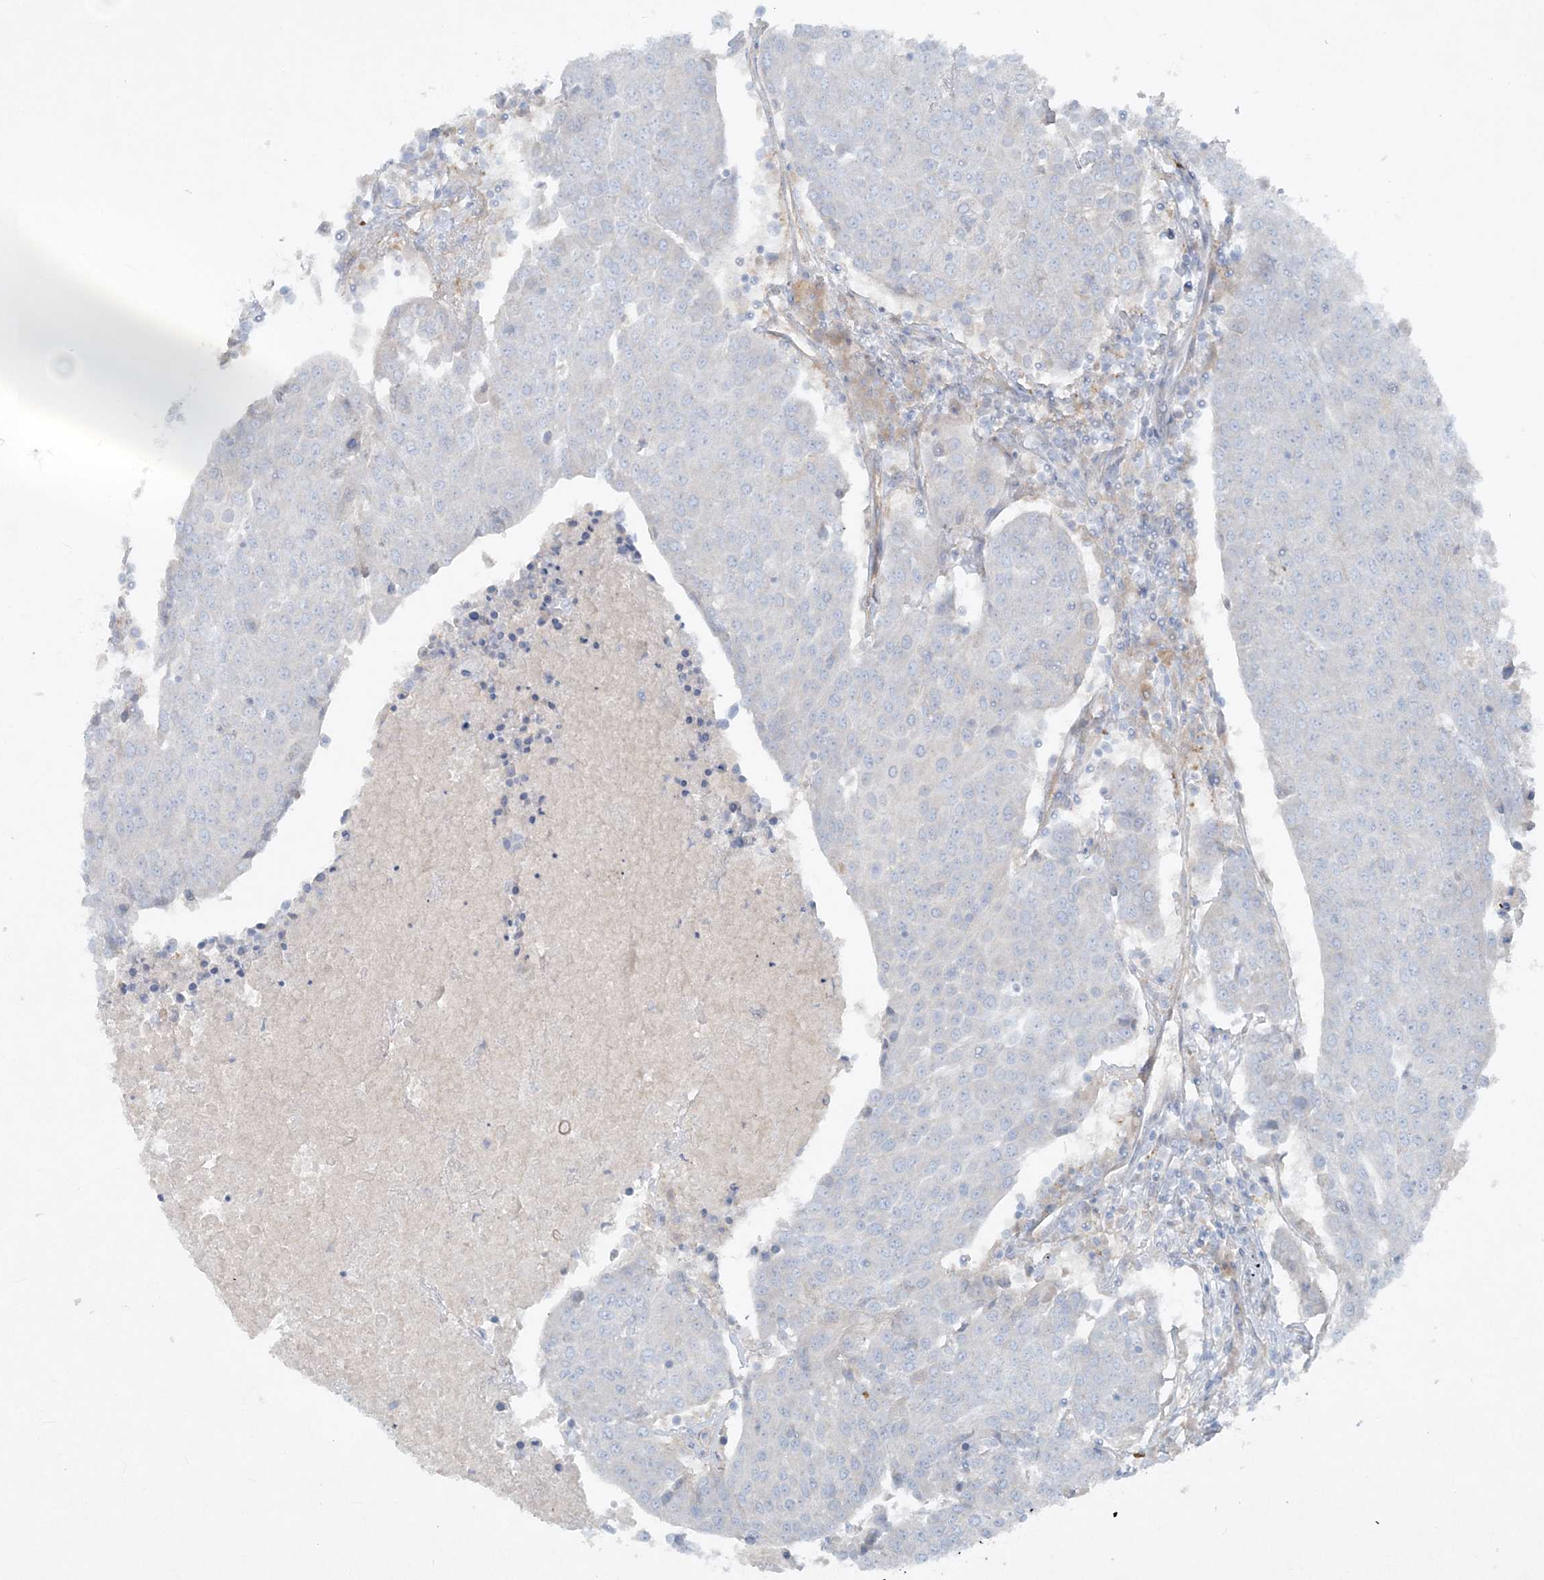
{"staining": {"intensity": "negative", "quantity": "none", "location": "none"}, "tissue": "urothelial cancer", "cell_type": "Tumor cells", "image_type": "cancer", "snomed": [{"axis": "morphology", "description": "Urothelial carcinoma, High grade"}, {"axis": "topography", "description": "Urinary bladder"}], "caption": "Immunohistochemistry photomicrograph of neoplastic tissue: urothelial carcinoma (high-grade) stained with DAB demonstrates no significant protein positivity in tumor cells. Nuclei are stained in blue.", "gene": "ATP11A", "patient": {"sex": "female", "age": 85}}